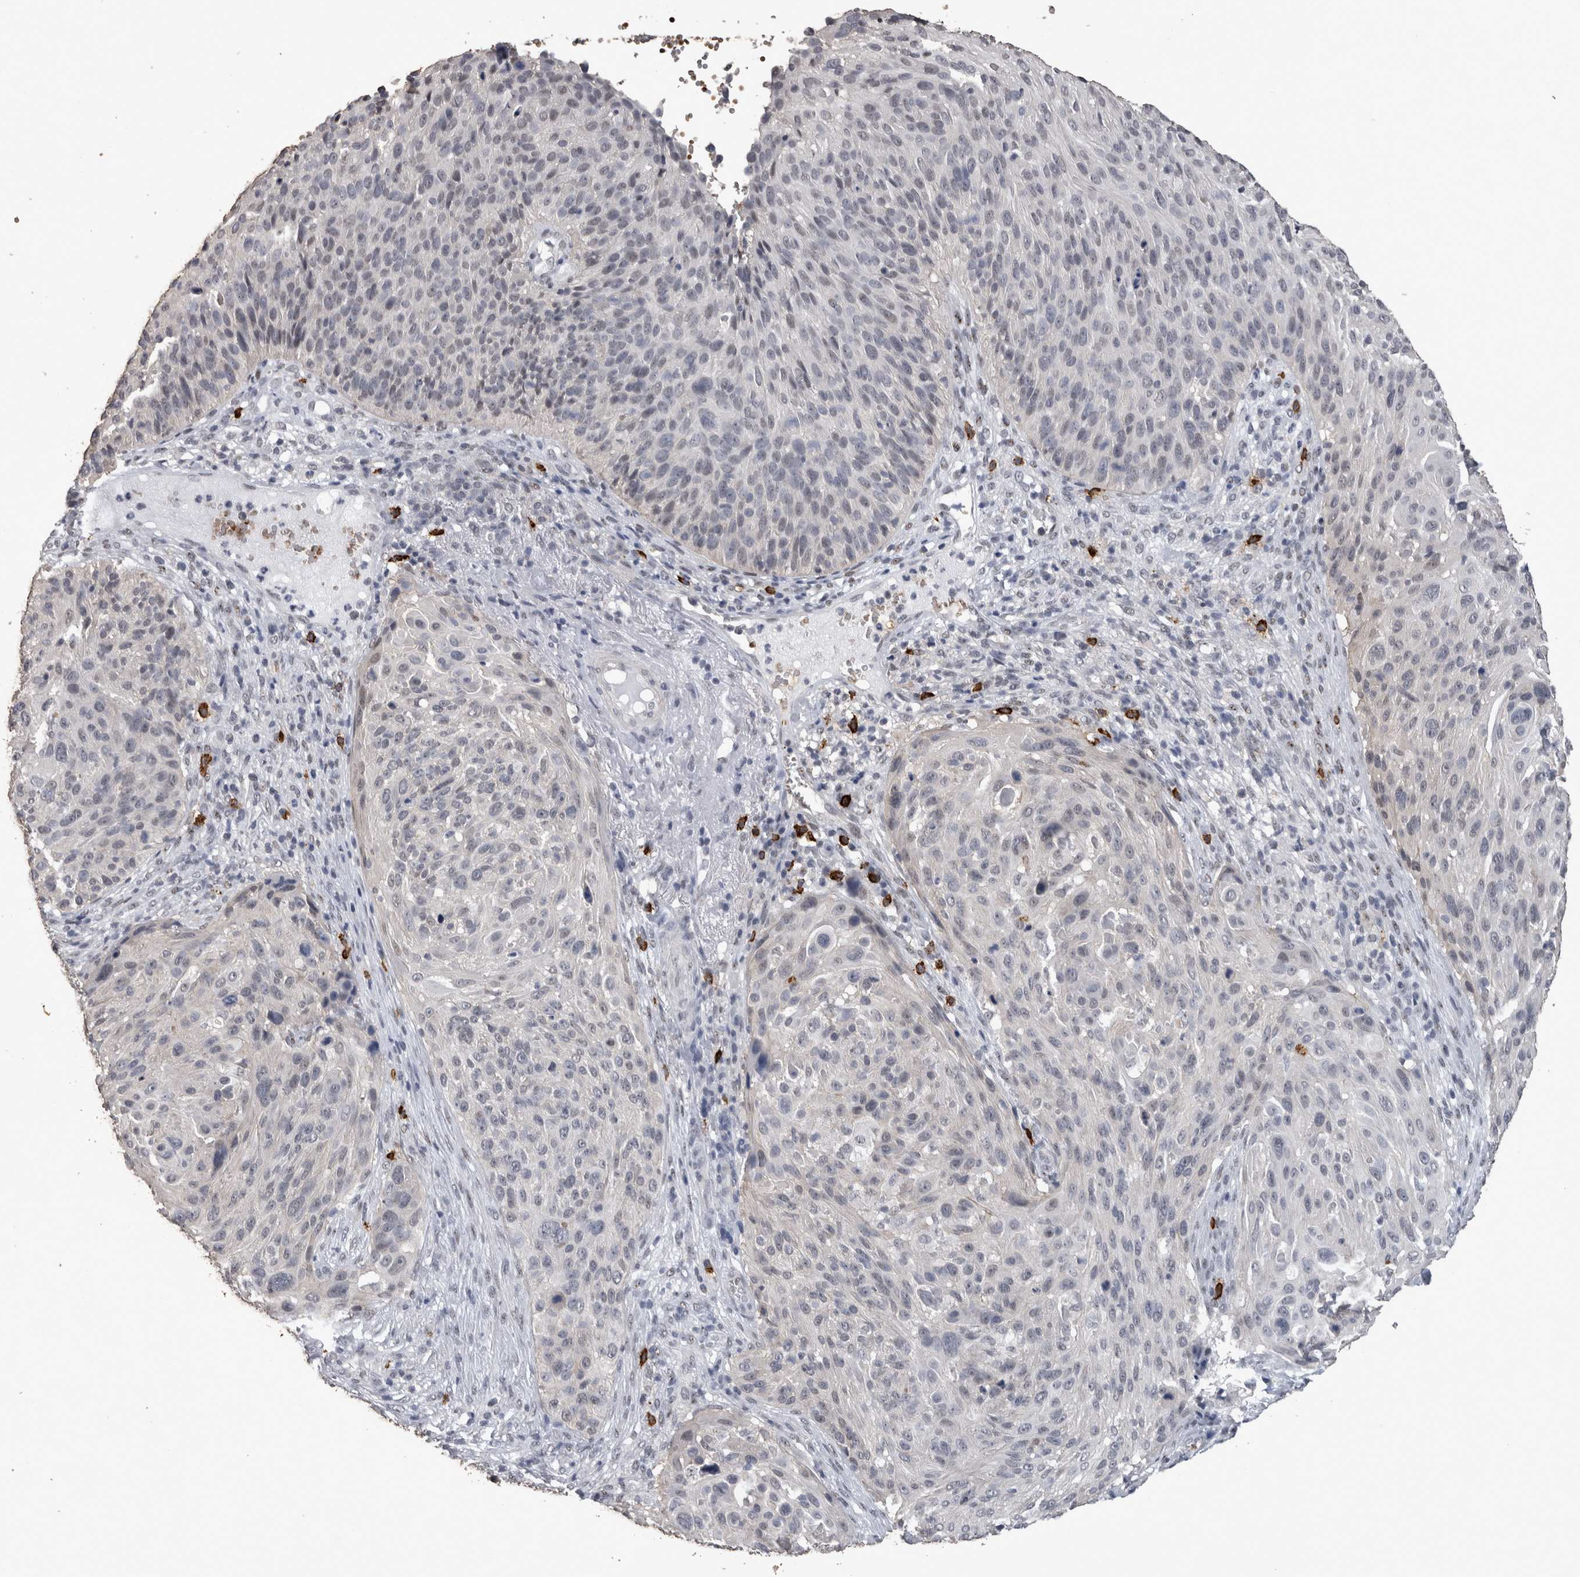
{"staining": {"intensity": "negative", "quantity": "none", "location": "none"}, "tissue": "cervical cancer", "cell_type": "Tumor cells", "image_type": "cancer", "snomed": [{"axis": "morphology", "description": "Squamous cell carcinoma, NOS"}, {"axis": "topography", "description": "Cervix"}], "caption": "A micrograph of cervical cancer stained for a protein shows no brown staining in tumor cells. Brightfield microscopy of immunohistochemistry stained with DAB (3,3'-diaminobenzidine) (brown) and hematoxylin (blue), captured at high magnification.", "gene": "PEBP4", "patient": {"sex": "female", "age": 74}}